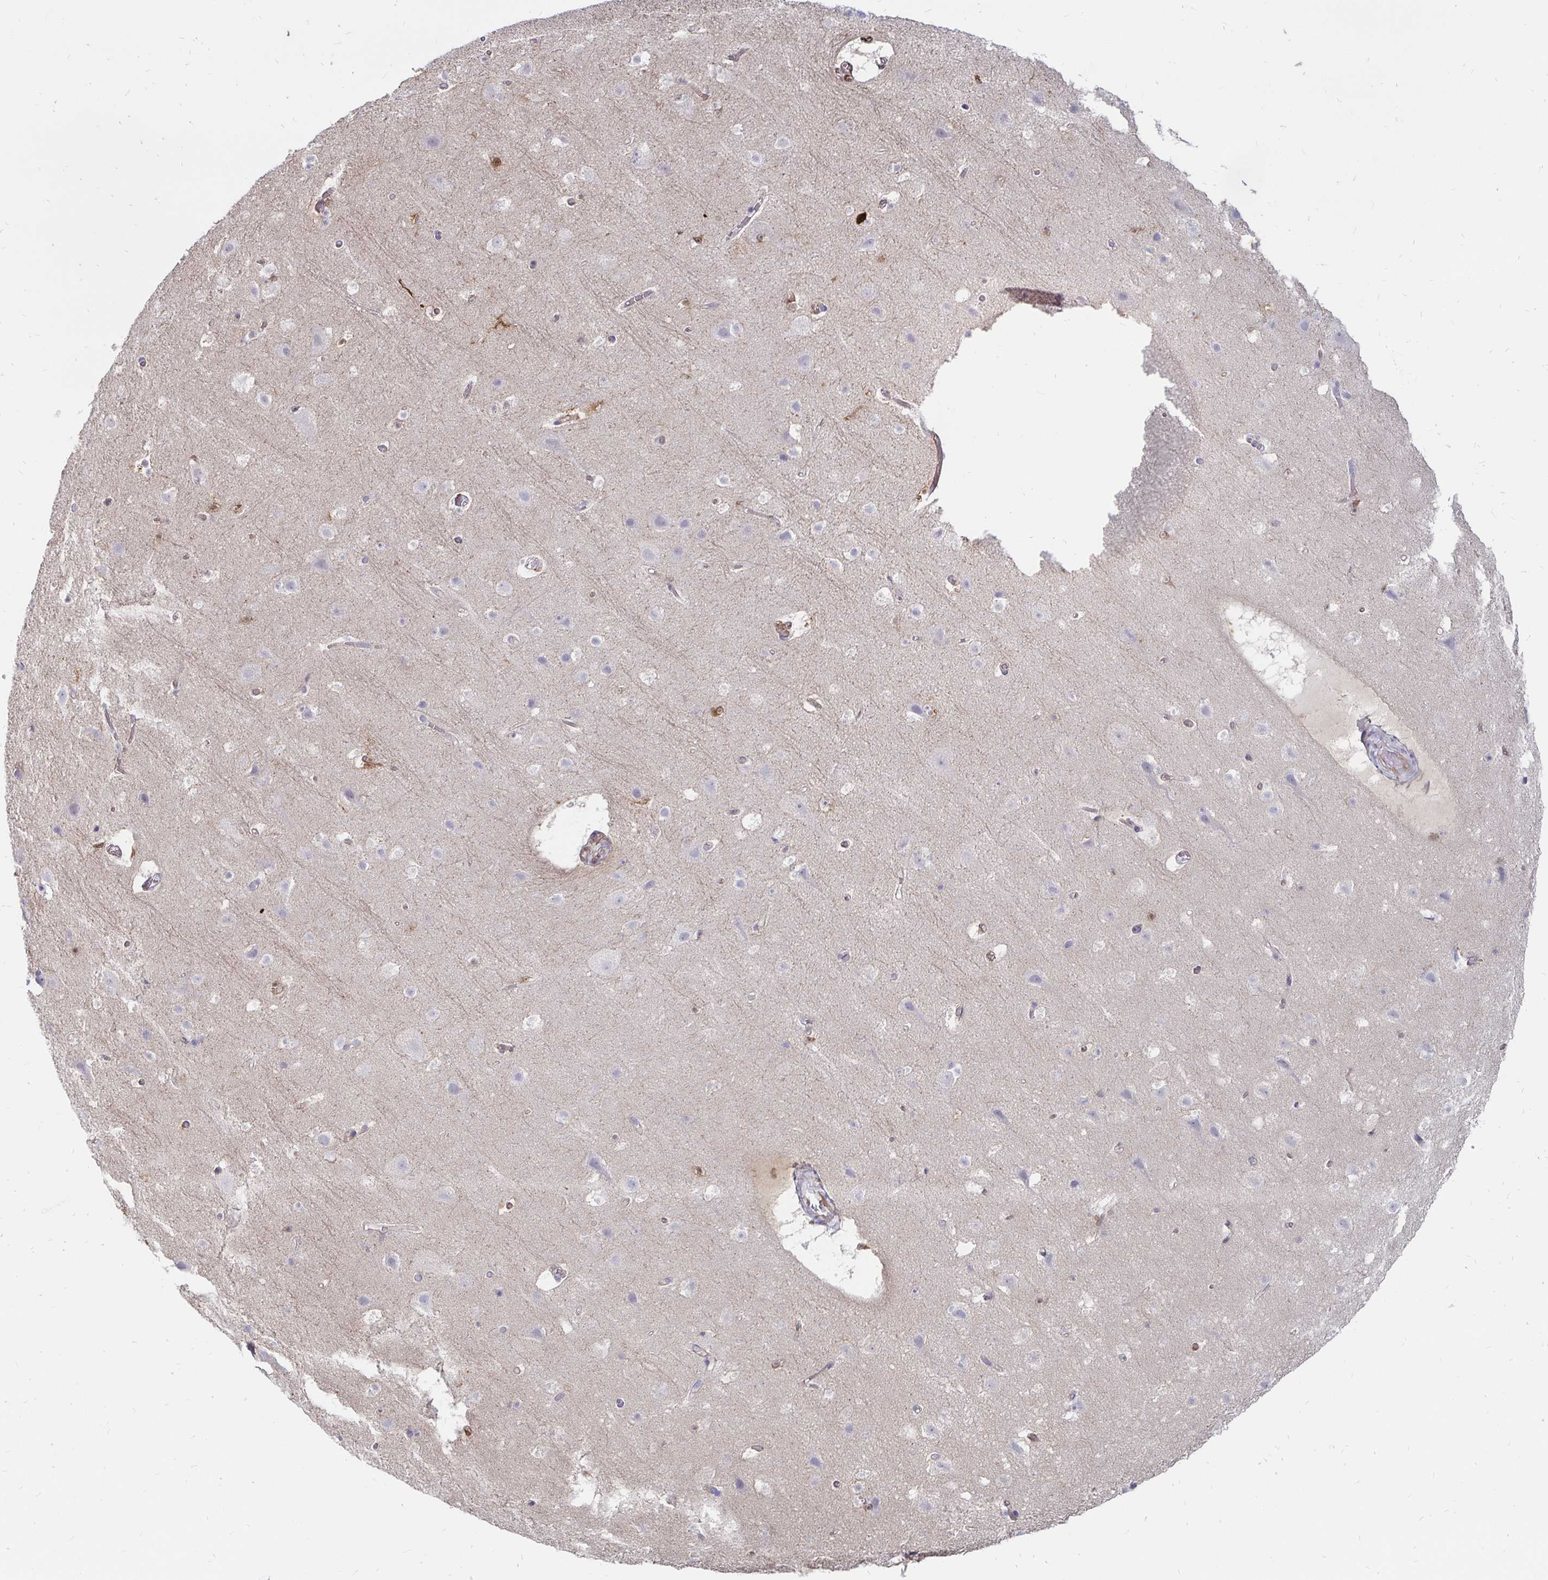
{"staining": {"intensity": "moderate", "quantity": "<25%", "location": "cytoplasmic/membranous"}, "tissue": "cerebral cortex", "cell_type": "Endothelial cells", "image_type": "normal", "snomed": [{"axis": "morphology", "description": "Normal tissue, NOS"}, {"axis": "topography", "description": "Cerebral cortex"}], "caption": "Protein staining of normal cerebral cortex reveals moderate cytoplasmic/membranous expression in approximately <25% of endothelial cells.", "gene": "CCDC85A", "patient": {"sex": "female", "age": 42}}